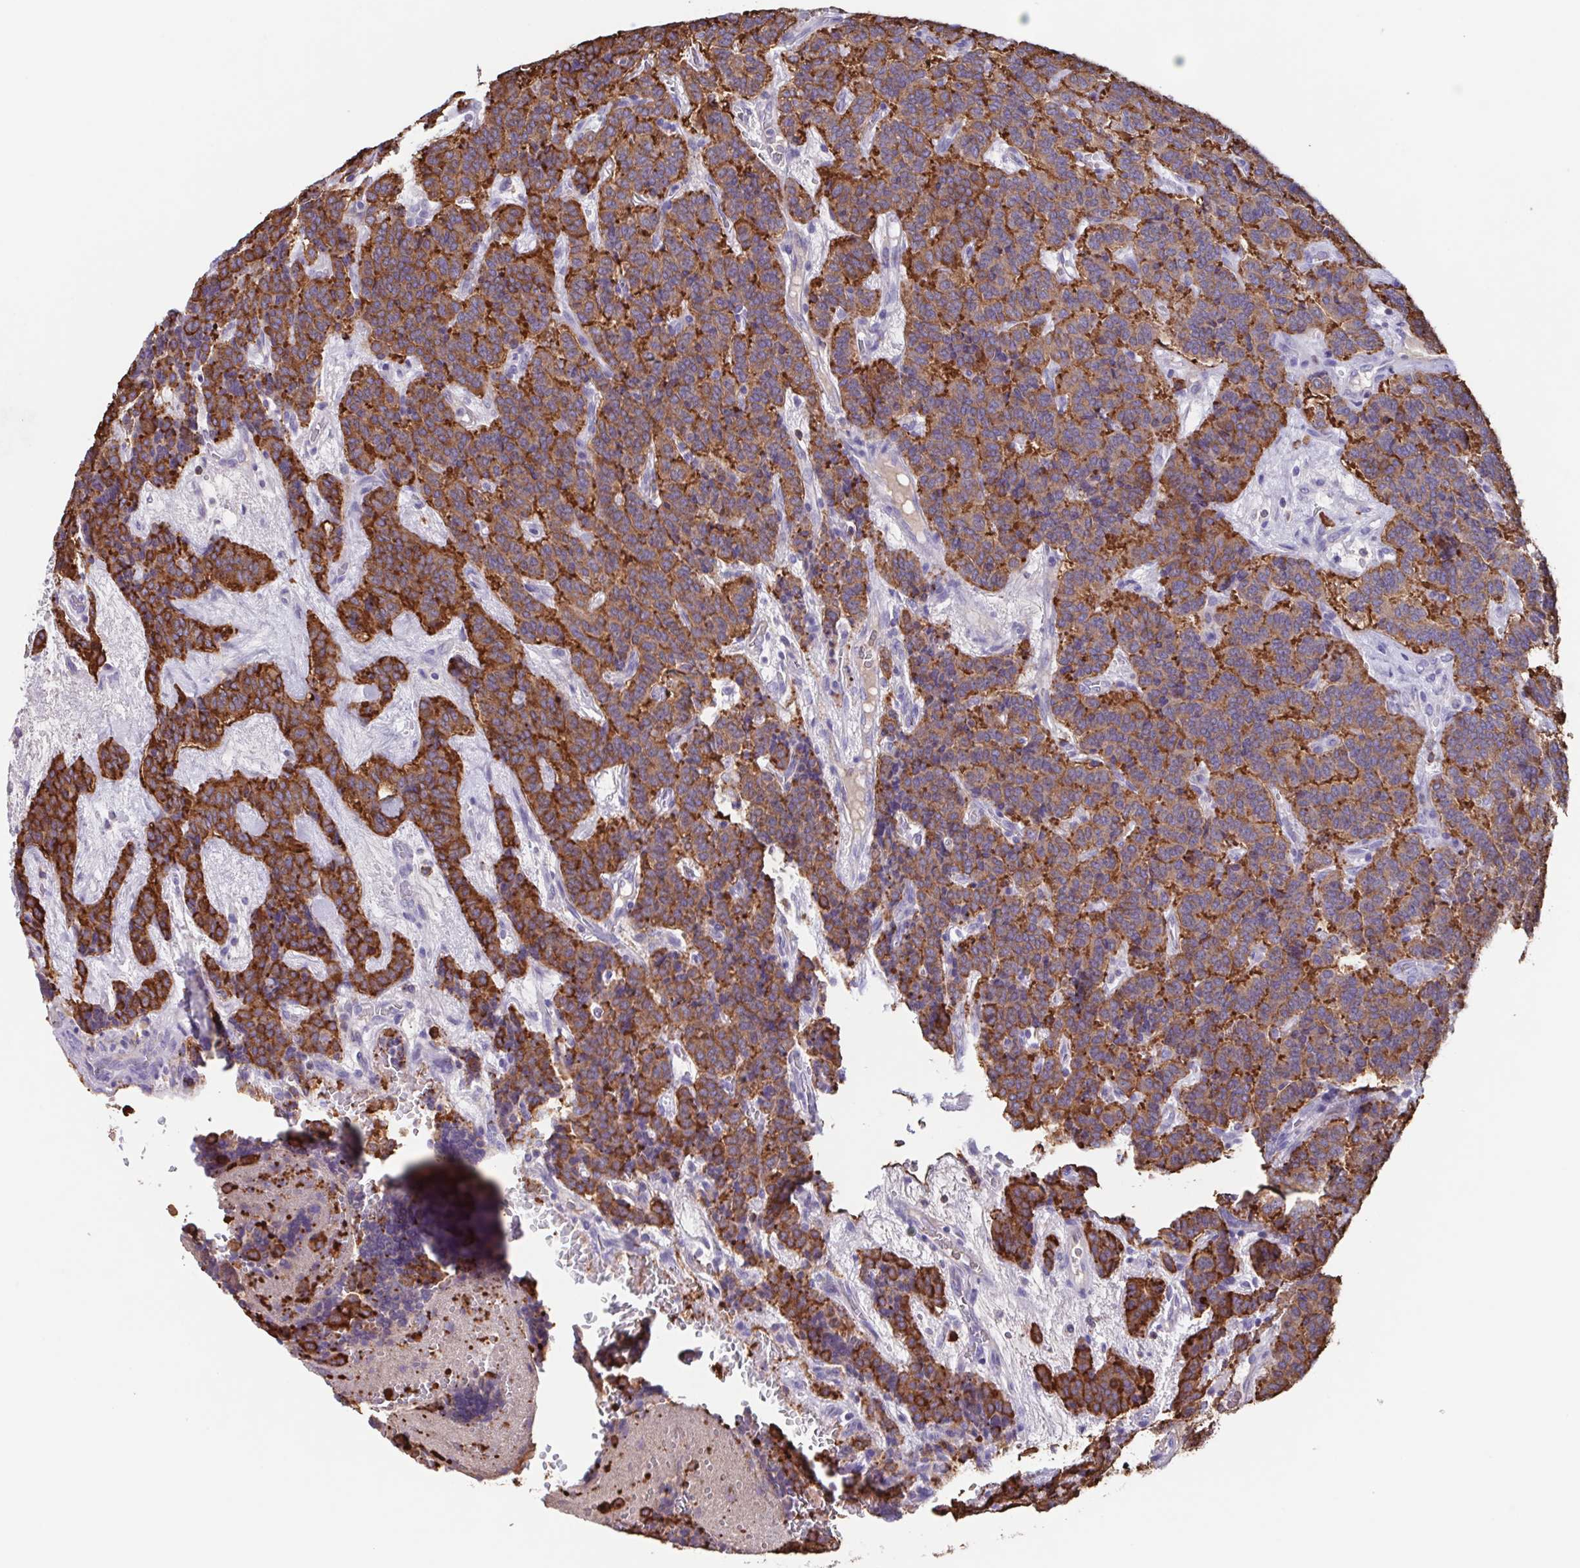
{"staining": {"intensity": "strong", "quantity": ">75%", "location": "cytoplasmic/membranous"}, "tissue": "carcinoid", "cell_type": "Tumor cells", "image_type": "cancer", "snomed": [{"axis": "morphology", "description": "Carcinoid, malignant, NOS"}, {"axis": "topography", "description": "Pancreas"}], "caption": "Immunohistochemical staining of human carcinoid reveals strong cytoplasmic/membranous protein expression in about >75% of tumor cells.", "gene": "TPD52", "patient": {"sex": "male", "age": 36}}